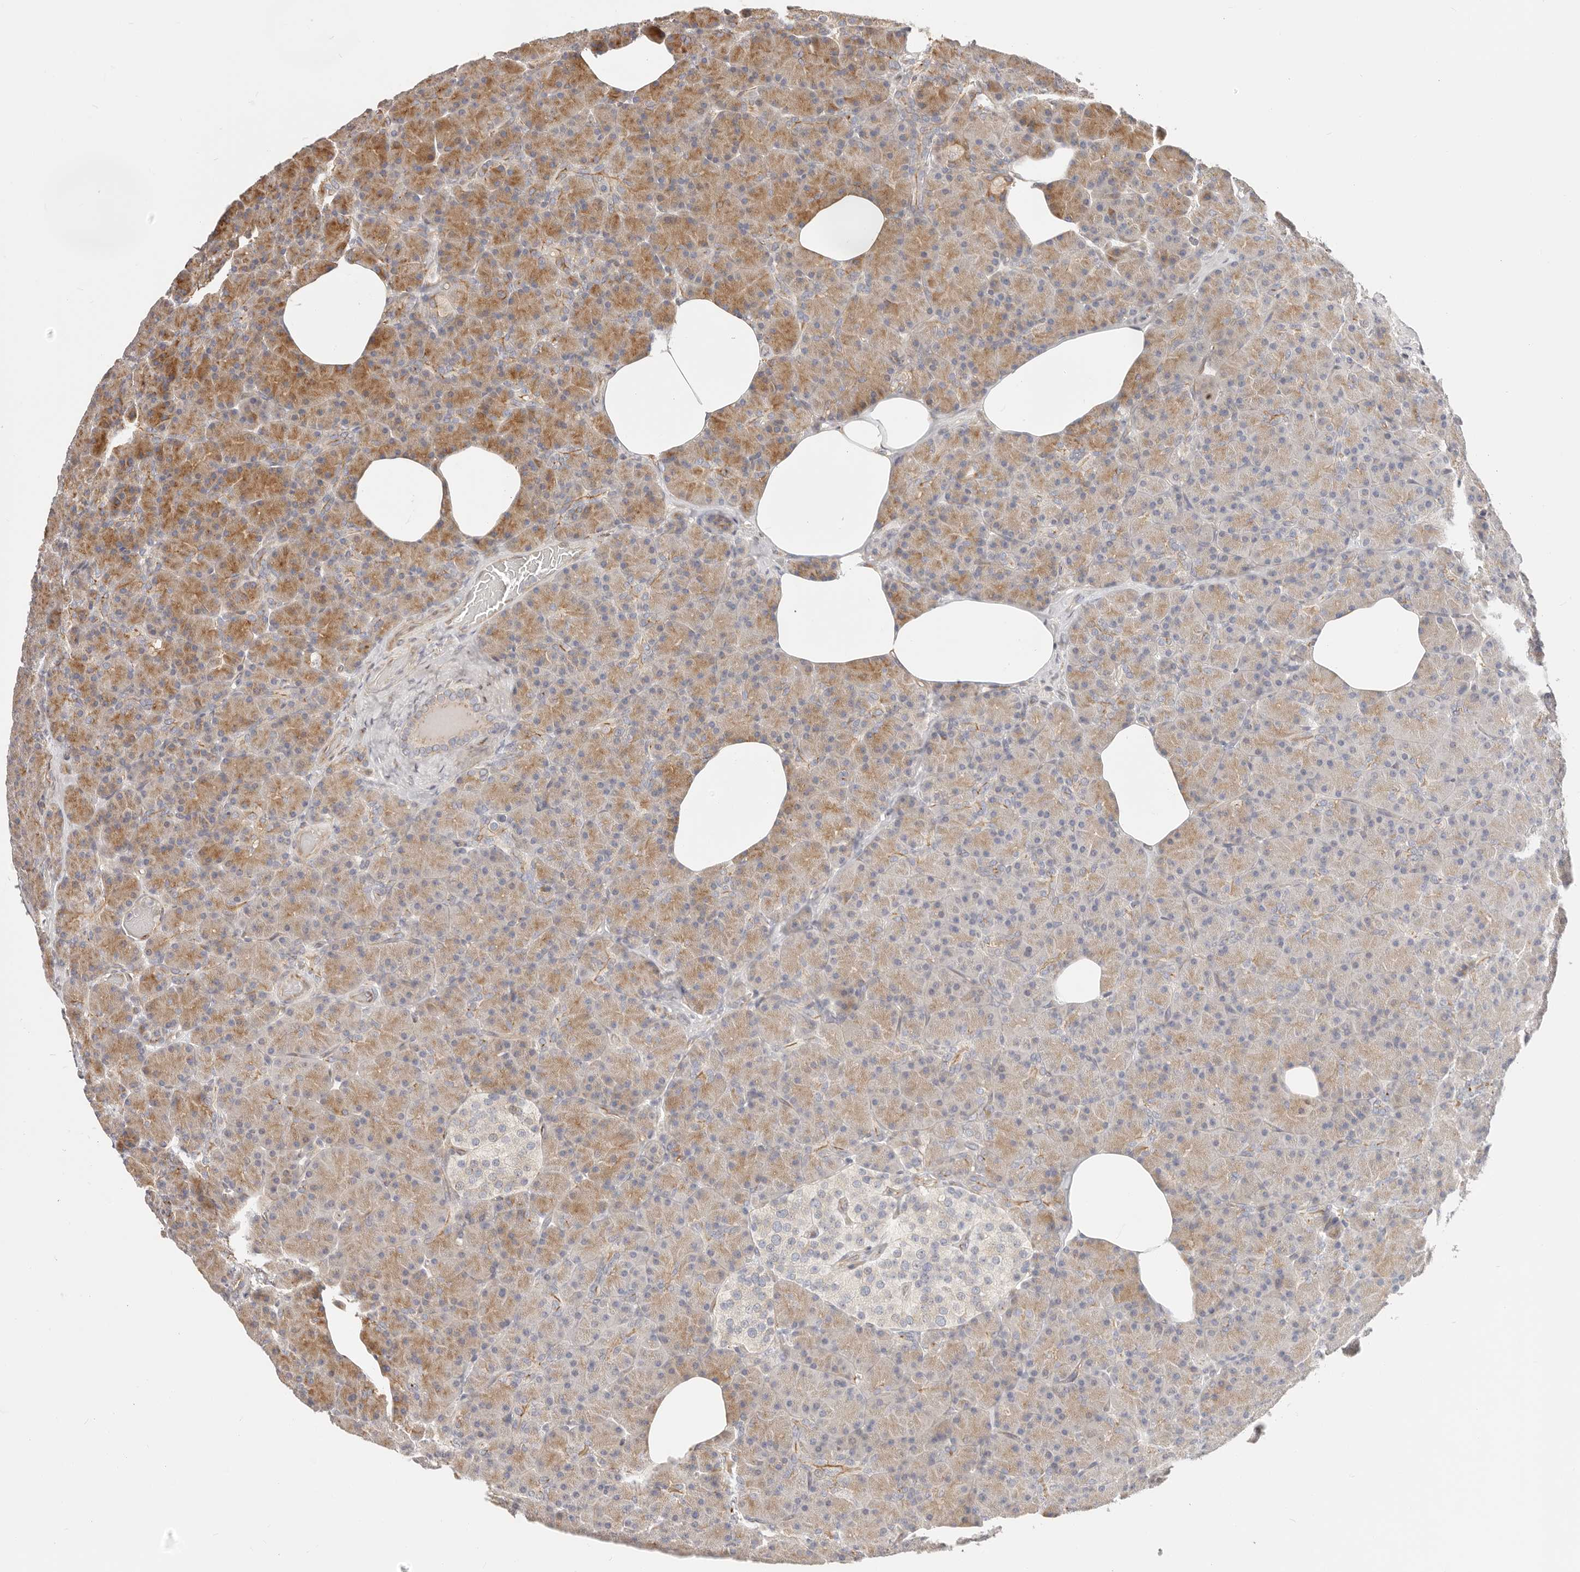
{"staining": {"intensity": "moderate", "quantity": ">75%", "location": "cytoplasmic/membranous"}, "tissue": "pancreas", "cell_type": "Exocrine glandular cells", "image_type": "normal", "snomed": [{"axis": "morphology", "description": "Normal tissue, NOS"}, {"axis": "topography", "description": "Pancreas"}], "caption": "A micrograph showing moderate cytoplasmic/membranous staining in about >75% of exocrine glandular cells in normal pancreas, as visualized by brown immunohistochemical staining.", "gene": "DTNBP1", "patient": {"sex": "female", "age": 43}}